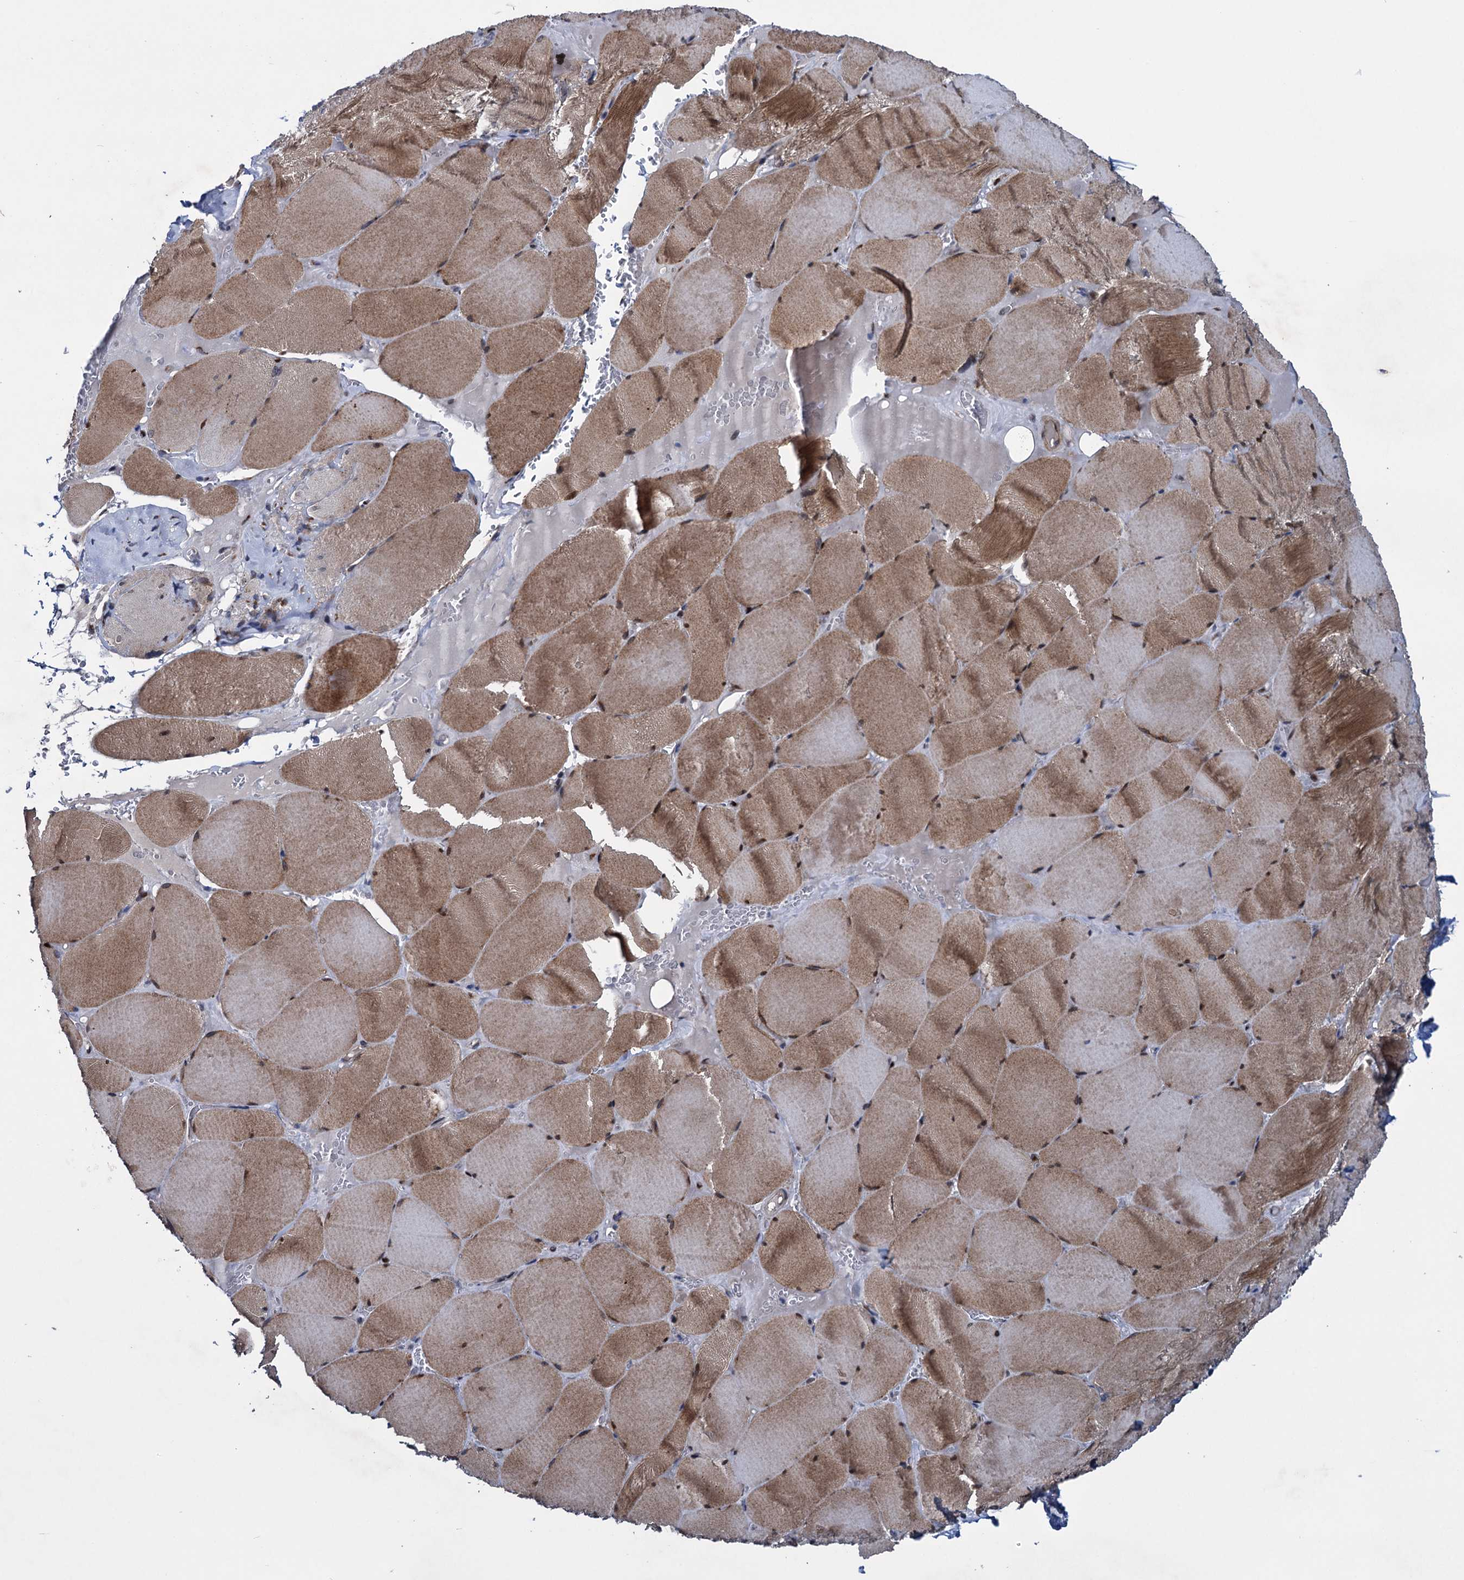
{"staining": {"intensity": "moderate", "quantity": ">75%", "location": "cytoplasmic/membranous,nuclear"}, "tissue": "skeletal muscle", "cell_type": "Myocytes", "image_type": "normal", "snomed": [{"axis": "morphology", "description": "Normal tissue, NOS"}, {"axis": "topography", "description": "Skeletal muscle"}, {"axis": "topography", "description": "Head-Neck"}], "caption": "A histopathology image of human skeletal muscle stained for a protein demonstrates moderate cytoplasmic/membranous,nuclear brown staining in myocytes. The staining was performed using DAB (3,3'-diaminobenzidine) to visualize the protein expression in brown, while the nuclei were stained in blue with hematoxylin (Magnification: 20x).", "gene": "EYA4", "patient": {"sex": "male", "age": 66}}